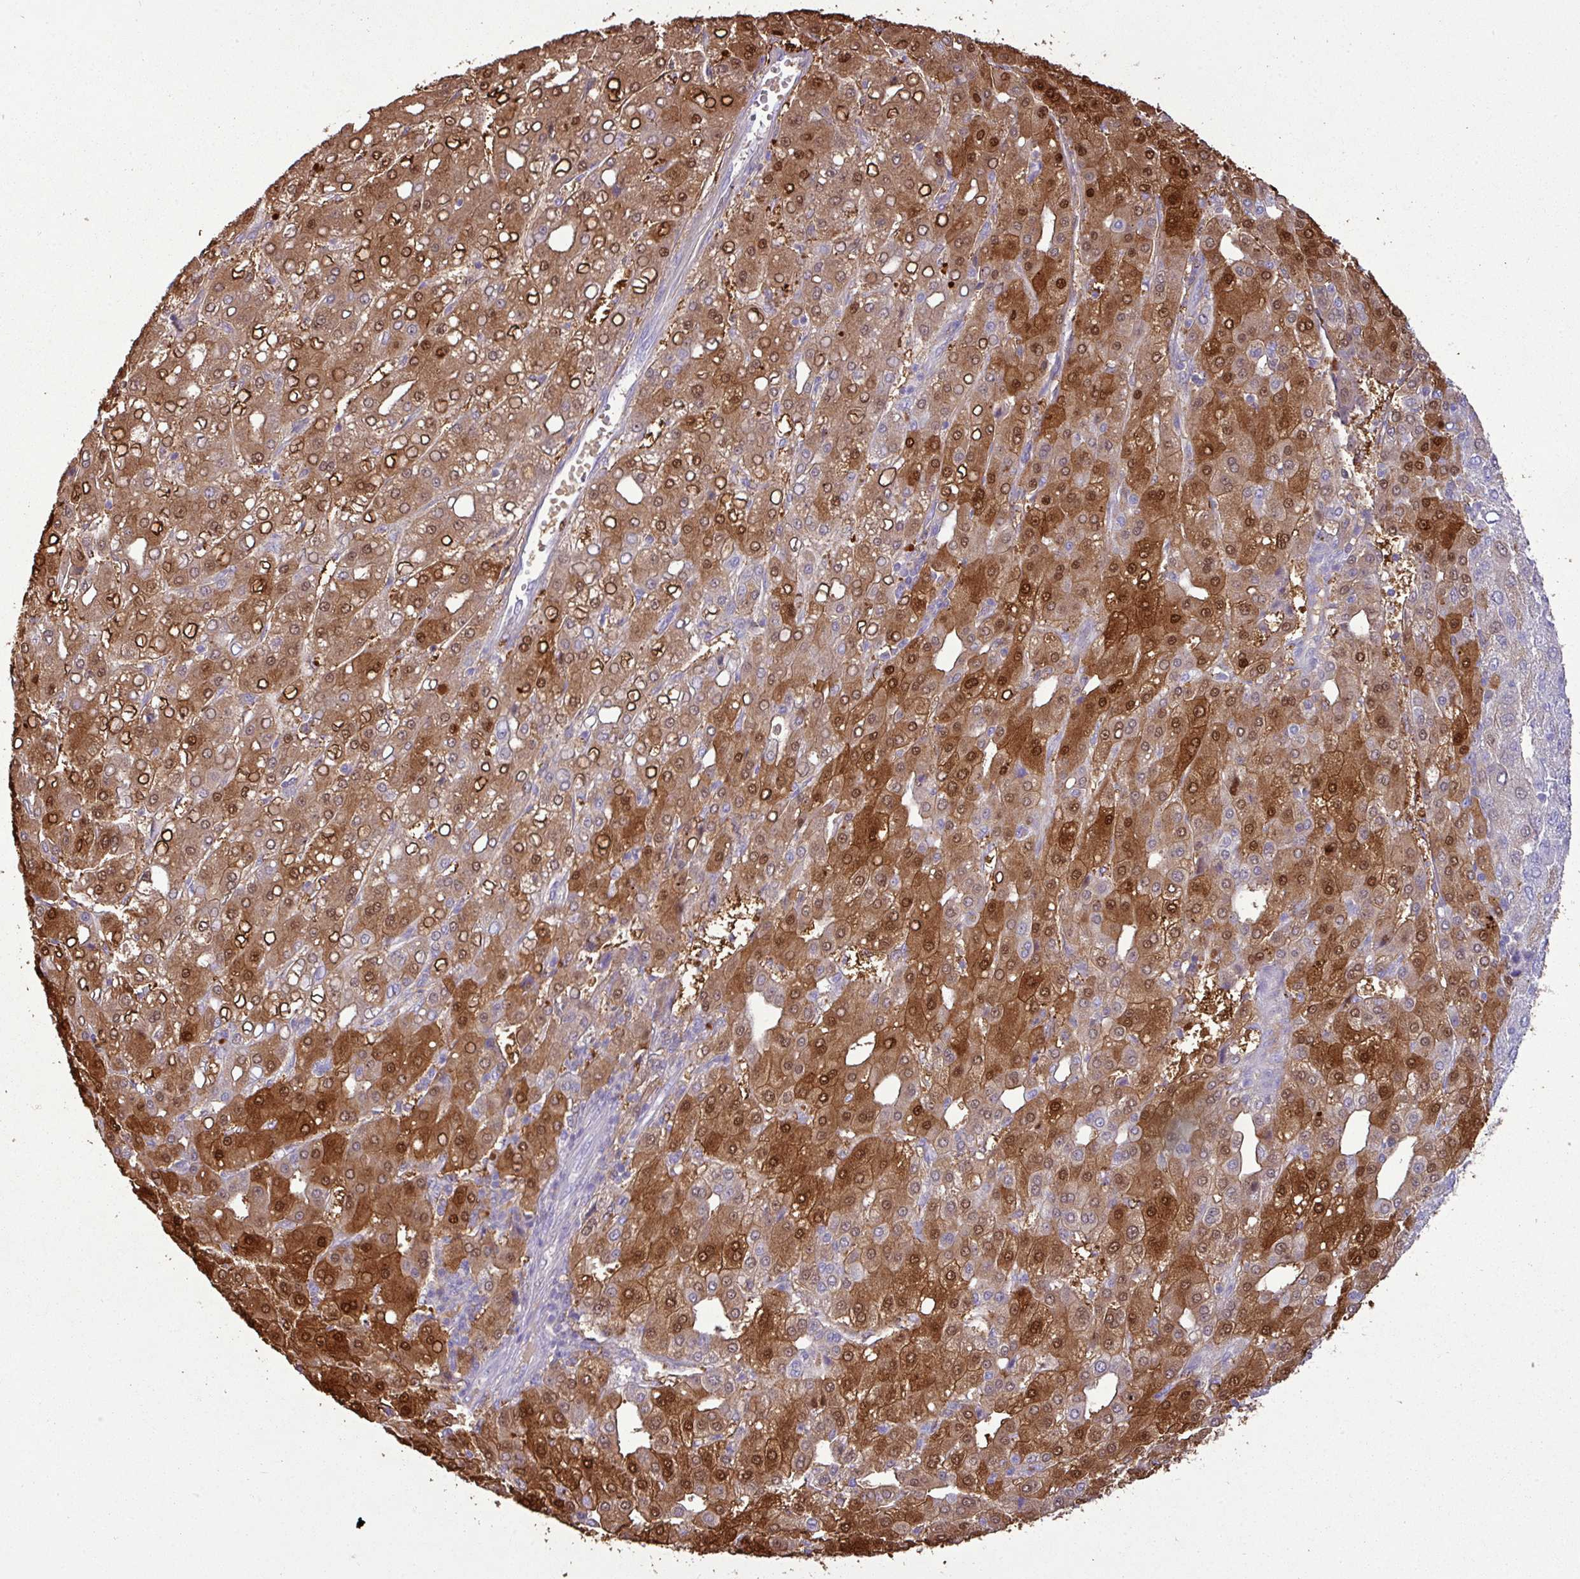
{"staining": {"intensity": "strong", "quantity": "25%-75%", "location": "cytoplasmic/membranous,nuclear"}, "tissue": "liver cancer", "cell_type": "Tumor cells", "image_type": "cancer", "snomed": [{"axis": "morphology", "description": "Carcinoma, Hepatocellular, NOS"}, {"axis": "topography", "description": "Liver"}], "caption": "Liver cancer was stained to show a protein in brown. There is high levels of strong cytoplasmic/membranous and nuclear staining in approximately 25%-75% of tumor cells. Nuclei are stained in blue.", "gene": "GSTA3", "patient": {"sex": "male", "age": 65}}